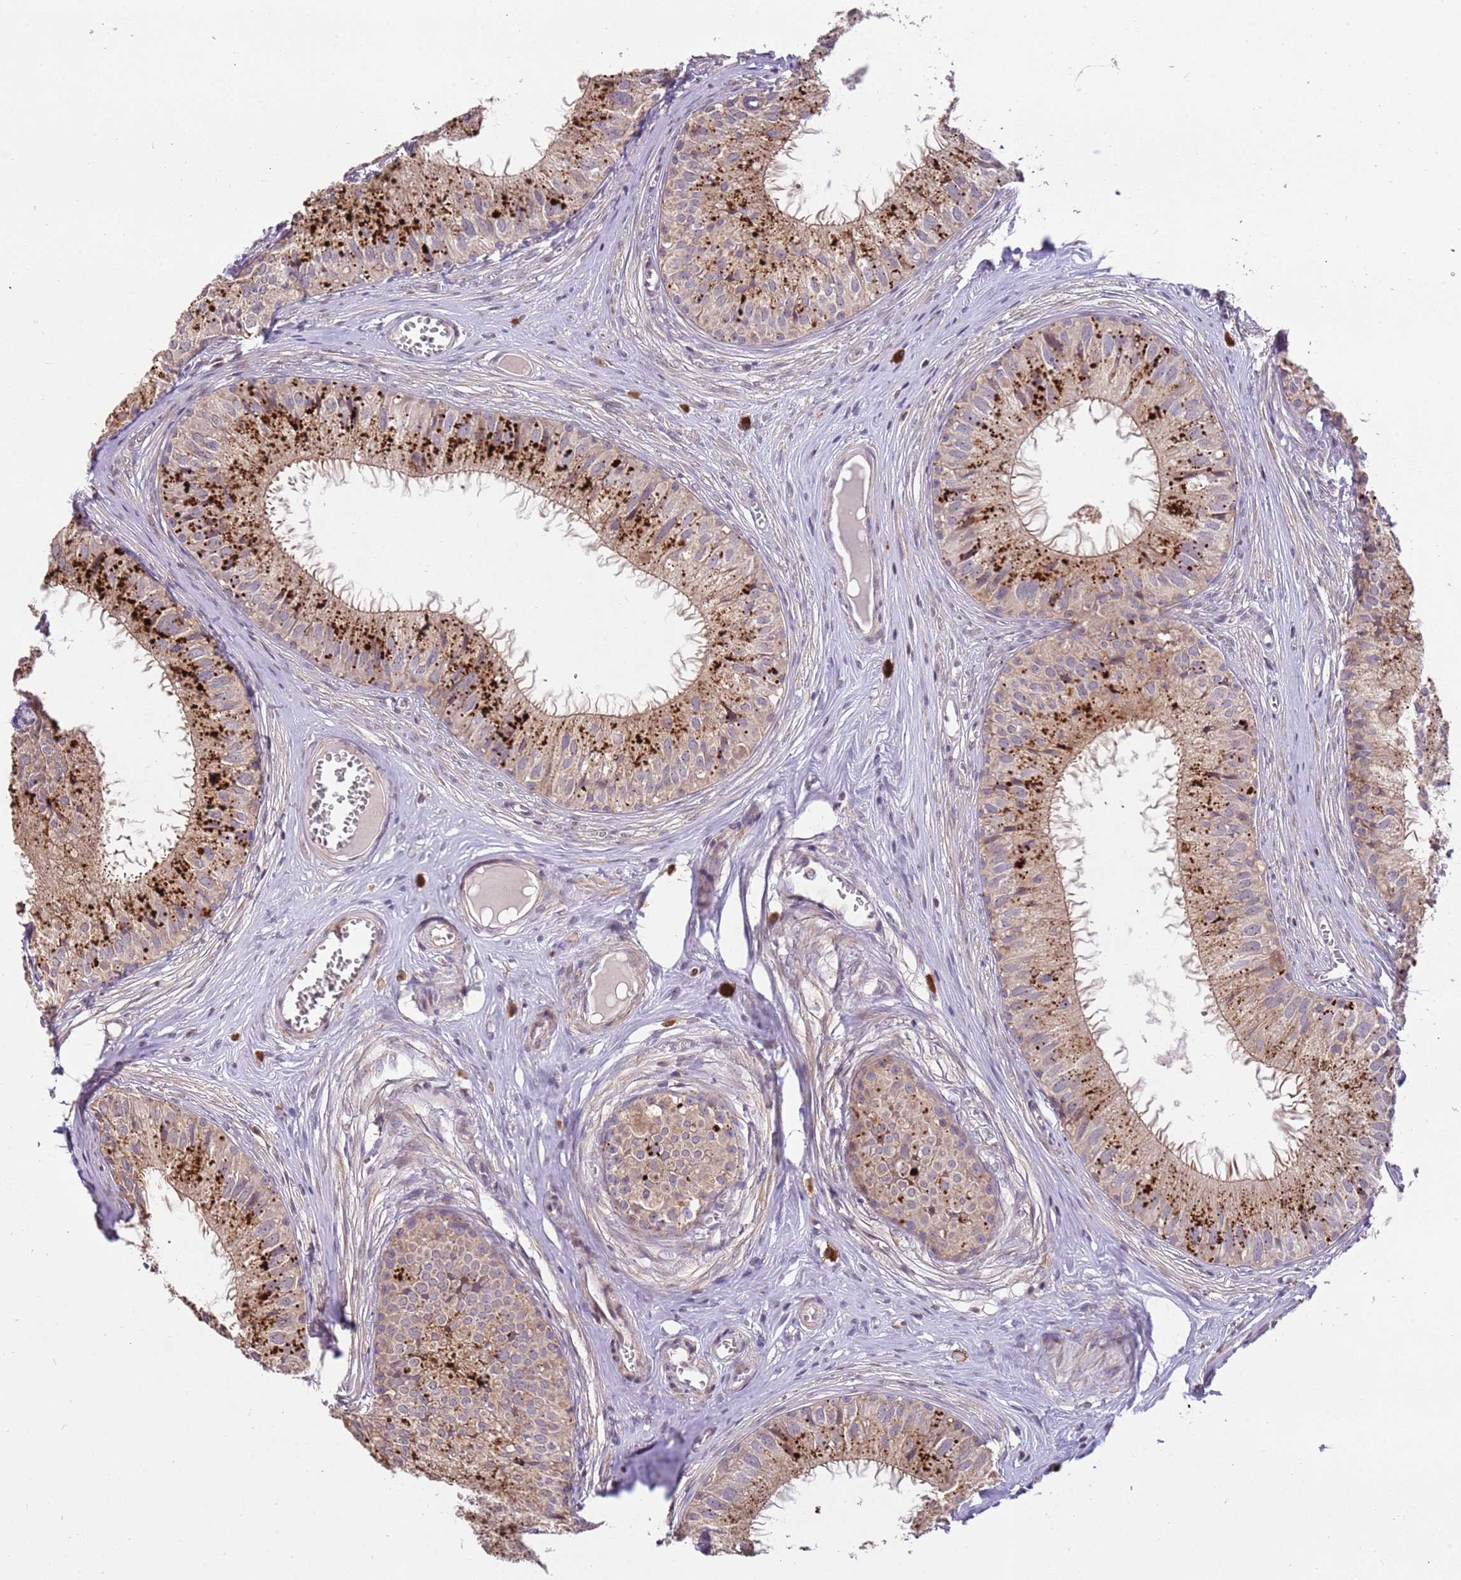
{"staining": {"intensity": "moderate", "quantity": ">75%", "location": "cytoplasmic/membranous"}, "tissue": "epididymis", "cell_type": "Glandular cells", "image_type": "normal", "snomed": [{"axis": "morphology", "description": "Normal tissue, NOS"}, {"axis": "topography", "description": "Epididymis"}], "caption": "Unremarkable epididymis displays moderate cytoplasmic/membranous staining in about >75% of glandular cells, visualized by immunohistochemistry.", "gene": "SLC16A4", "patient": {"sex": "male", "age": 36}}